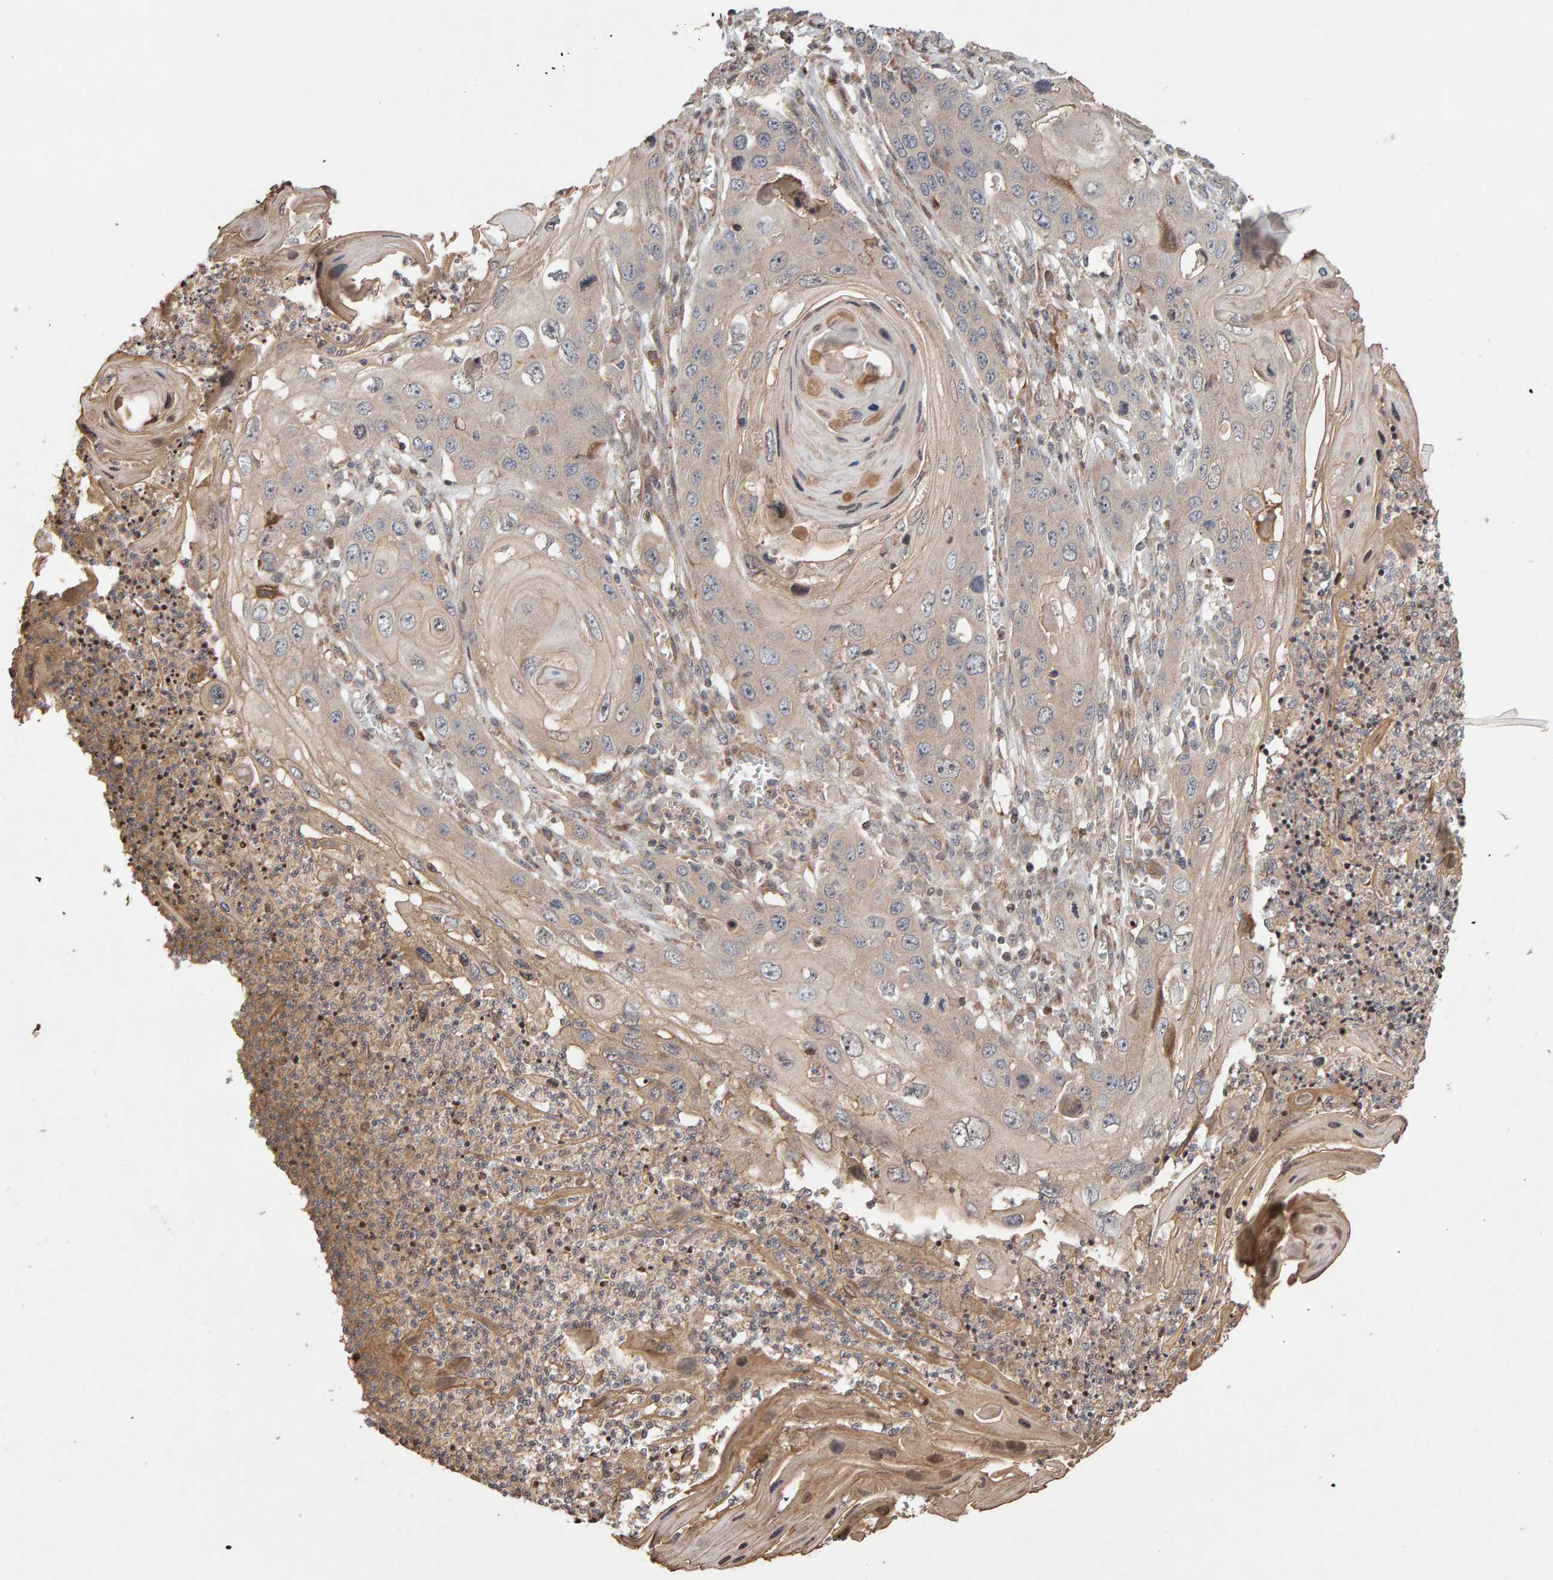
{"staining": {"intensity": "weak", "quantity": "<25%", "location": "cytoplasmic/membranous"}, "tissue": "skin cancer", "cell_type": "Tumor cells", "image_type": "cancer", "snomed": [{"axis": "morphology", "description": "Squamous cell carcinoma, NOS"}, {"axis": "topography", "description": "Skin"}], "caption": "An immunohistochemistry (IHC) micrograph of skin cancer is shown. There is no staining in tumor cells of skin cancer.", "gene": "LZTS1", "patient": {"sex": "male", "age": 55}}